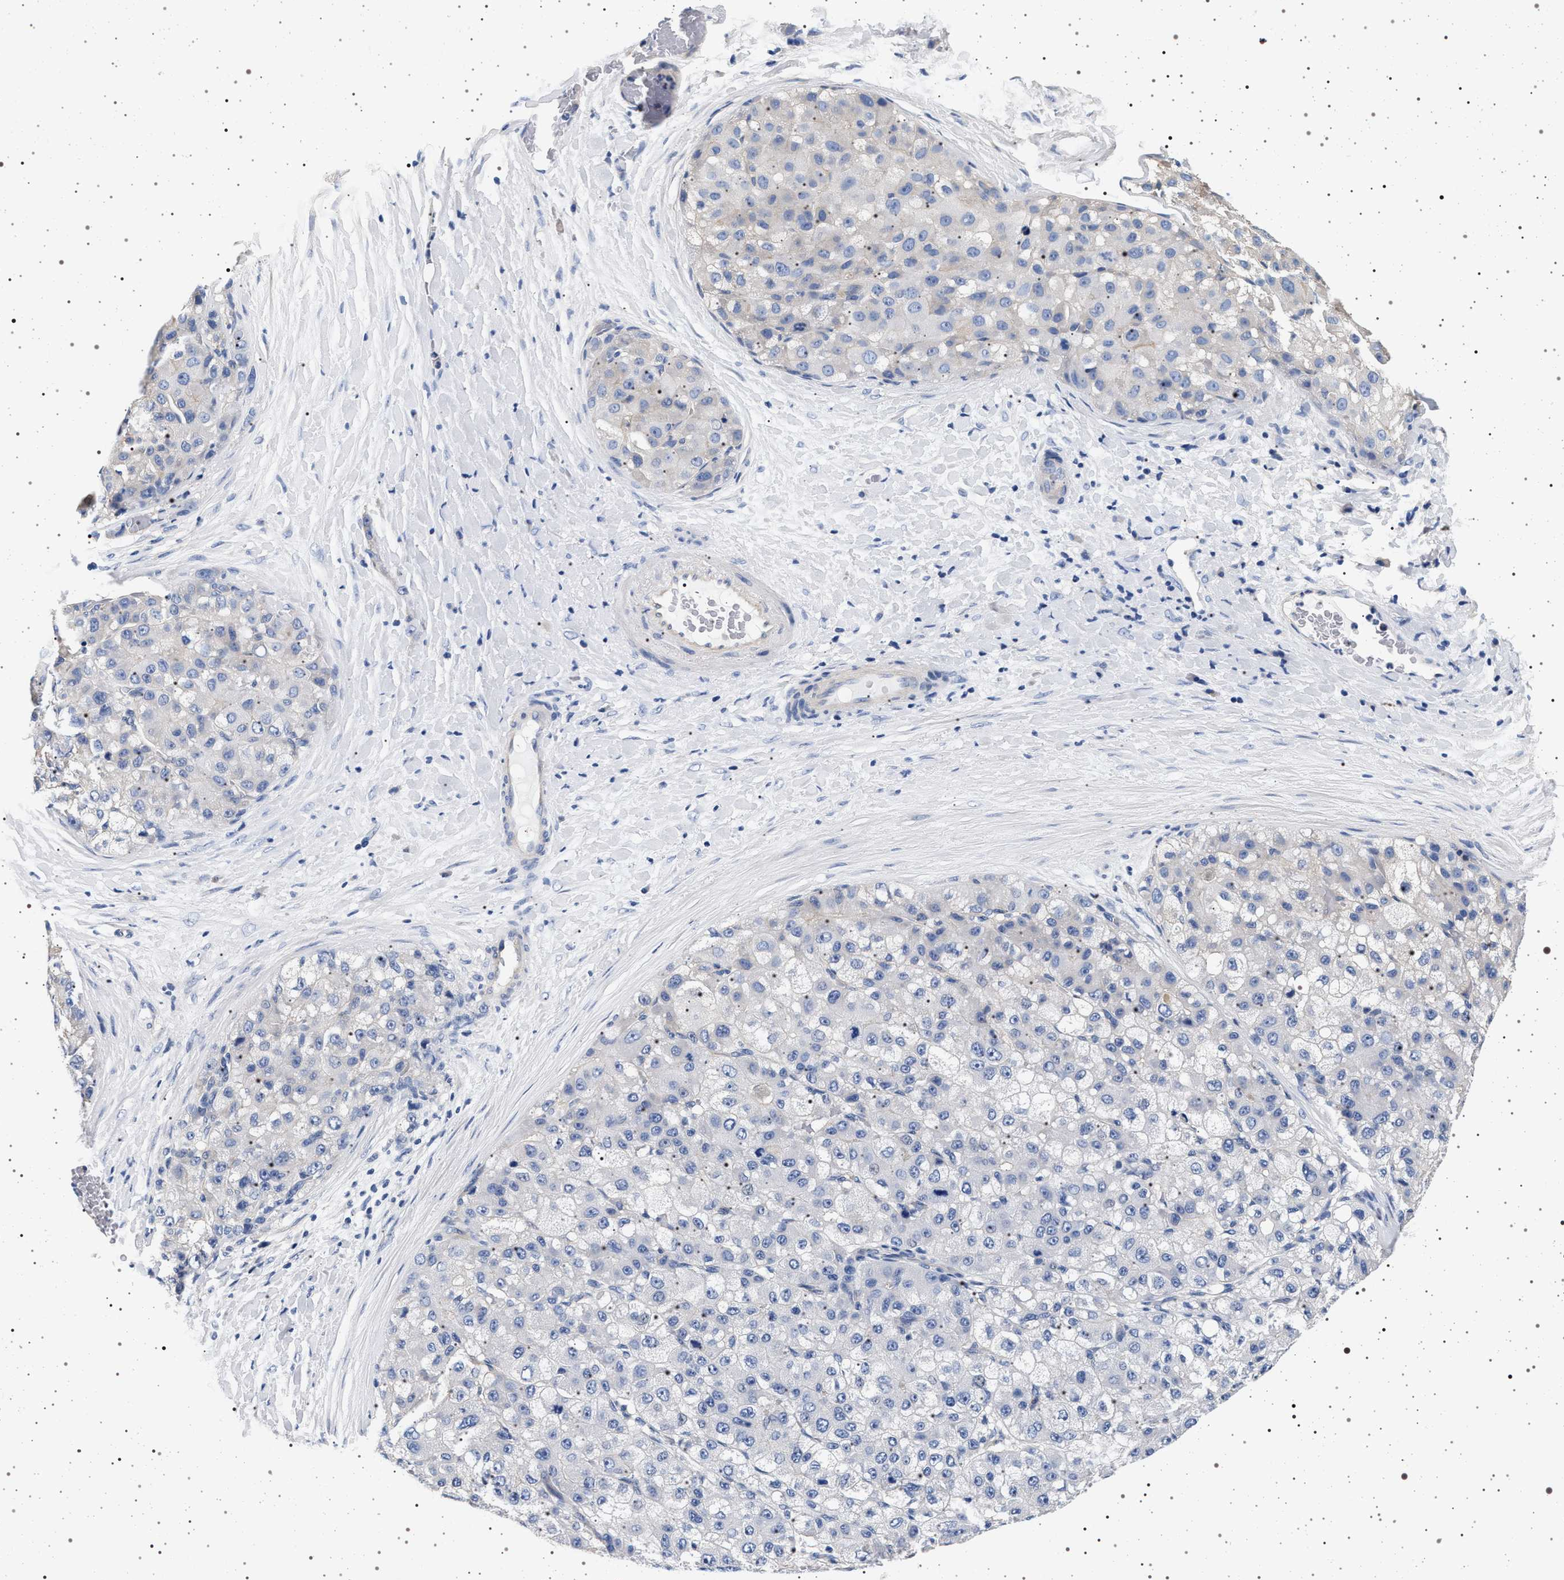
{"staining": {"intensity": "negative", "quantity": "none", "location": "none"}, "tissue": "liver cancer", "cell_type": "Tumor cells", "image_type": "cancer", "snomed": [{"axis": "morphology", "description": "Carcinoma, Hepatocellular, NOS"}, {"axis": "topography", "description": "Liver"}], "caption": "Immunohistochemistry of hepatocellular carcinoma (liver) shows no expression in tumor cells. (IHC, brightfield microscopy, high magnification).", "gene": "HSD17B1", "patient": {"sex": "male", "age": 80}}